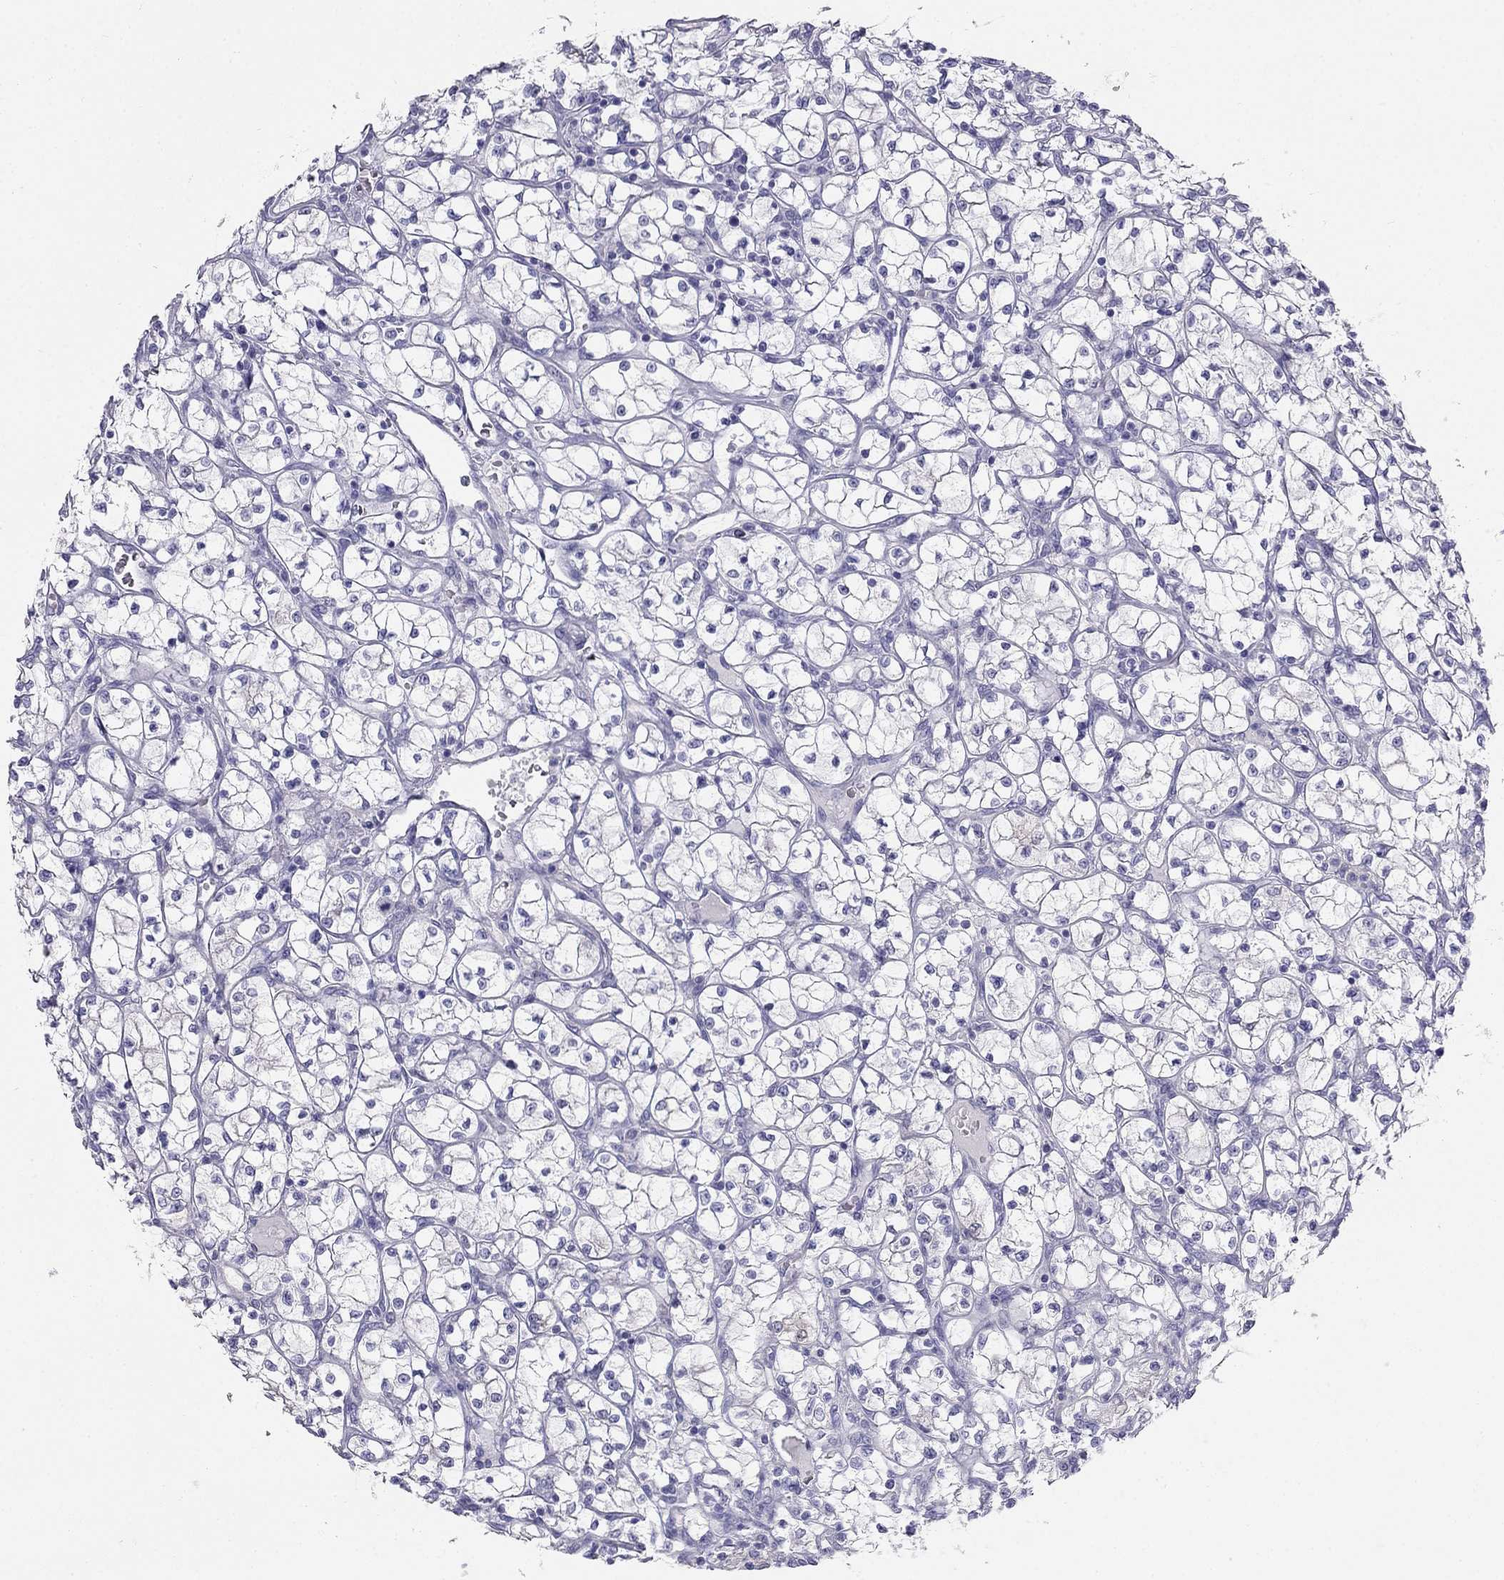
{"staining": {"intensity": "negative", "quantity": "none", "location": "none"}, "tissue": "renal cancer", "cell_type": "Tumor cells", "image_type": "cancer", "snomed": [{"axis": "morphology", "description": "Adenocarcinoma, NOS"}, {"axis": "topography", "description": "Kidney"}], "caption": "Photomicrograph shows no protein expression in tumor cells of renal adenocarcinoma tissue.", "gene": "RFLNA", "patient": {"sex": "female", "age": 64}}